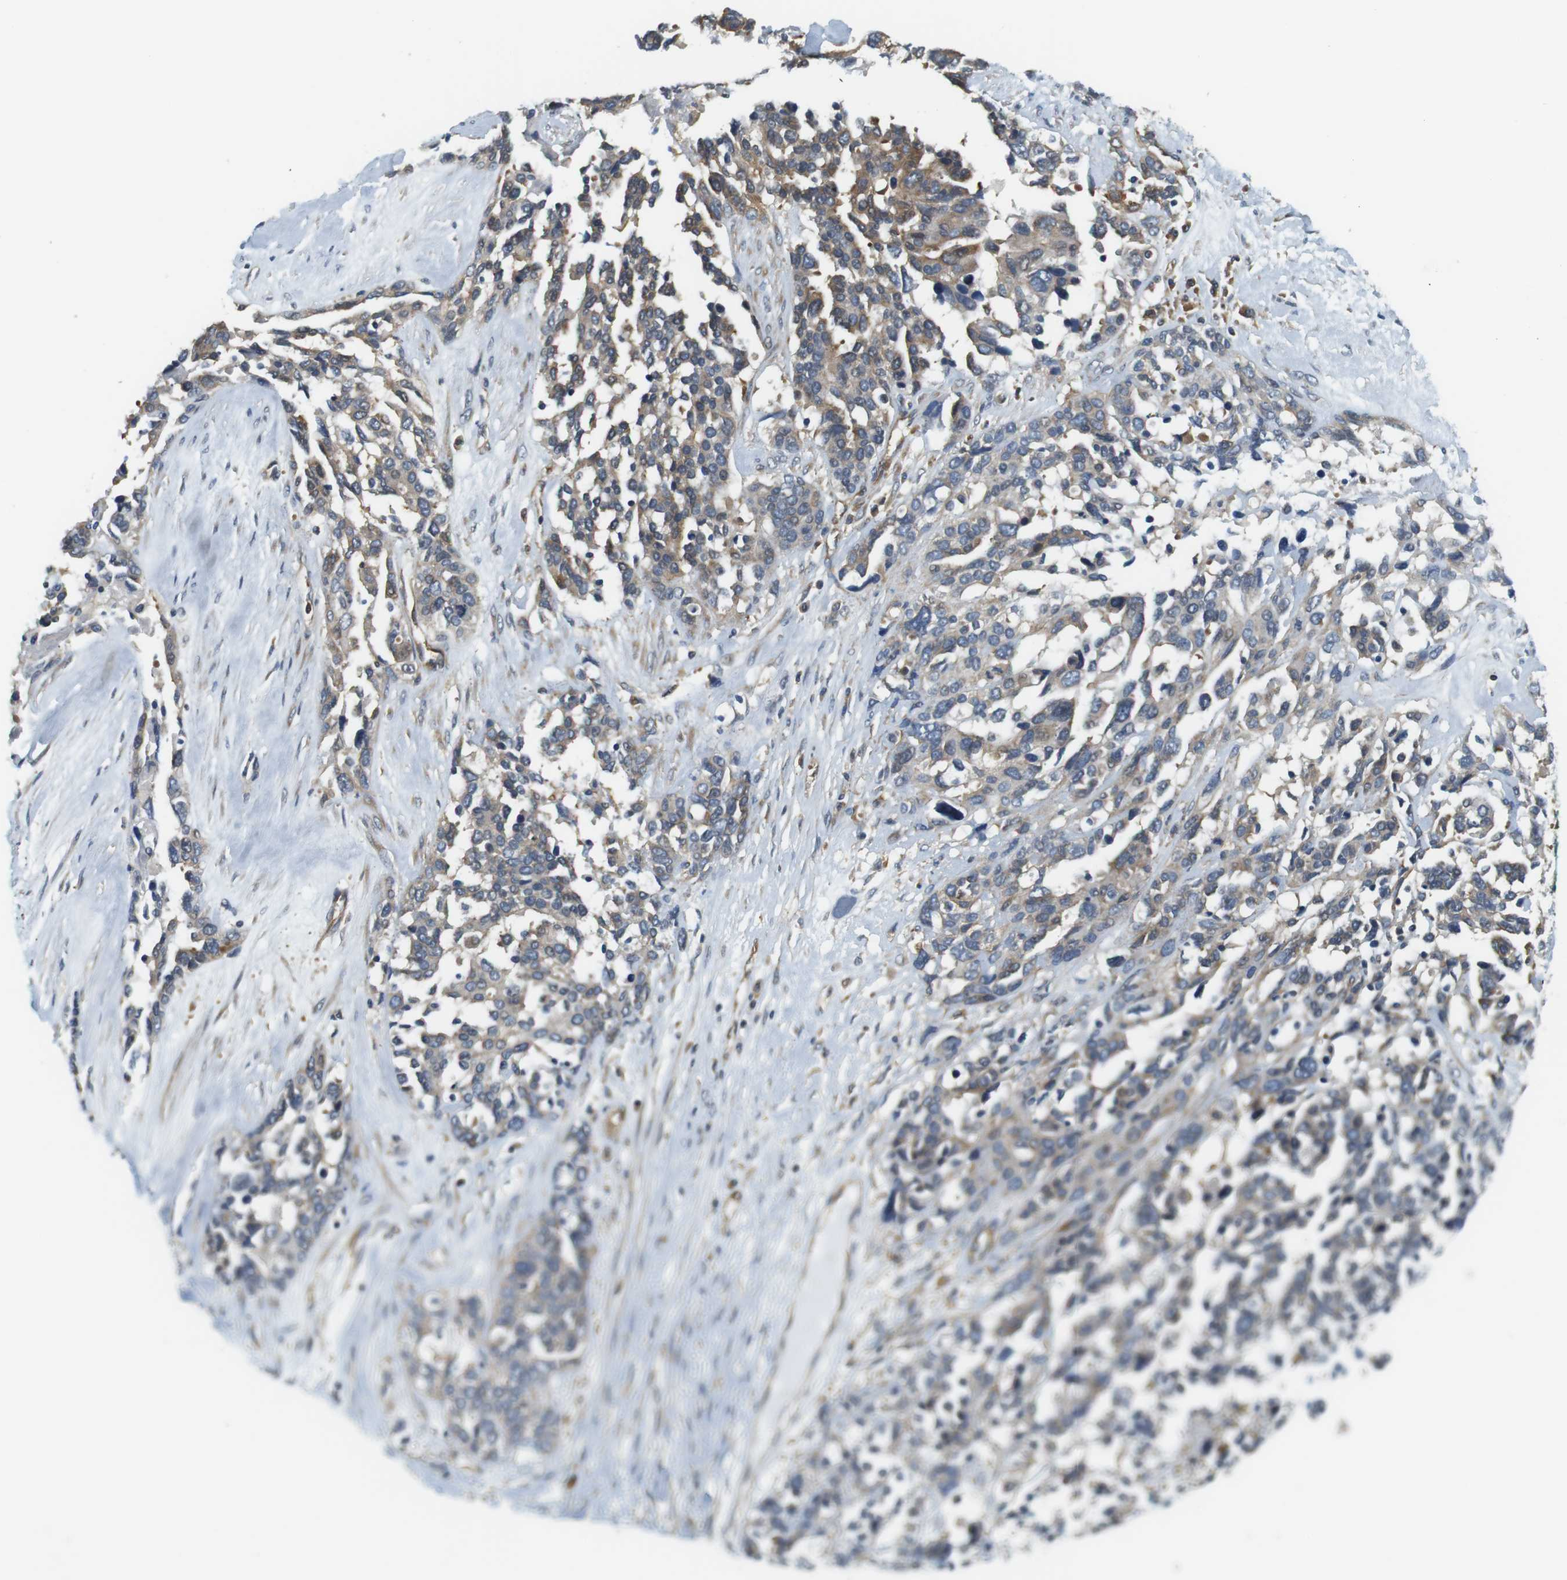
{"staining": {"intensity": "weak", "quantity": "25%-75%", "location": "cytoplasmic/membranous"}, "tissue": "ovarian cancer", "cell_type": "Tumor cells", "image_type": "cancer", "snomed": [{"axis": "morphology", "description": "Cystadenocarcinoma, serous, NOS"}, {"axis": "topography", "description": "Ovary"}], "caption": "Ovarian serous cystadenocarcinoma tissue displays weak cytoplasmic/membranous staining in approximately 25%-75% of tumor cells (DAB = brown stain, brightfield microscopy at high magnification).", "gene": "SH3GLB1", "patient": {"sex": "female", "age": 44}}